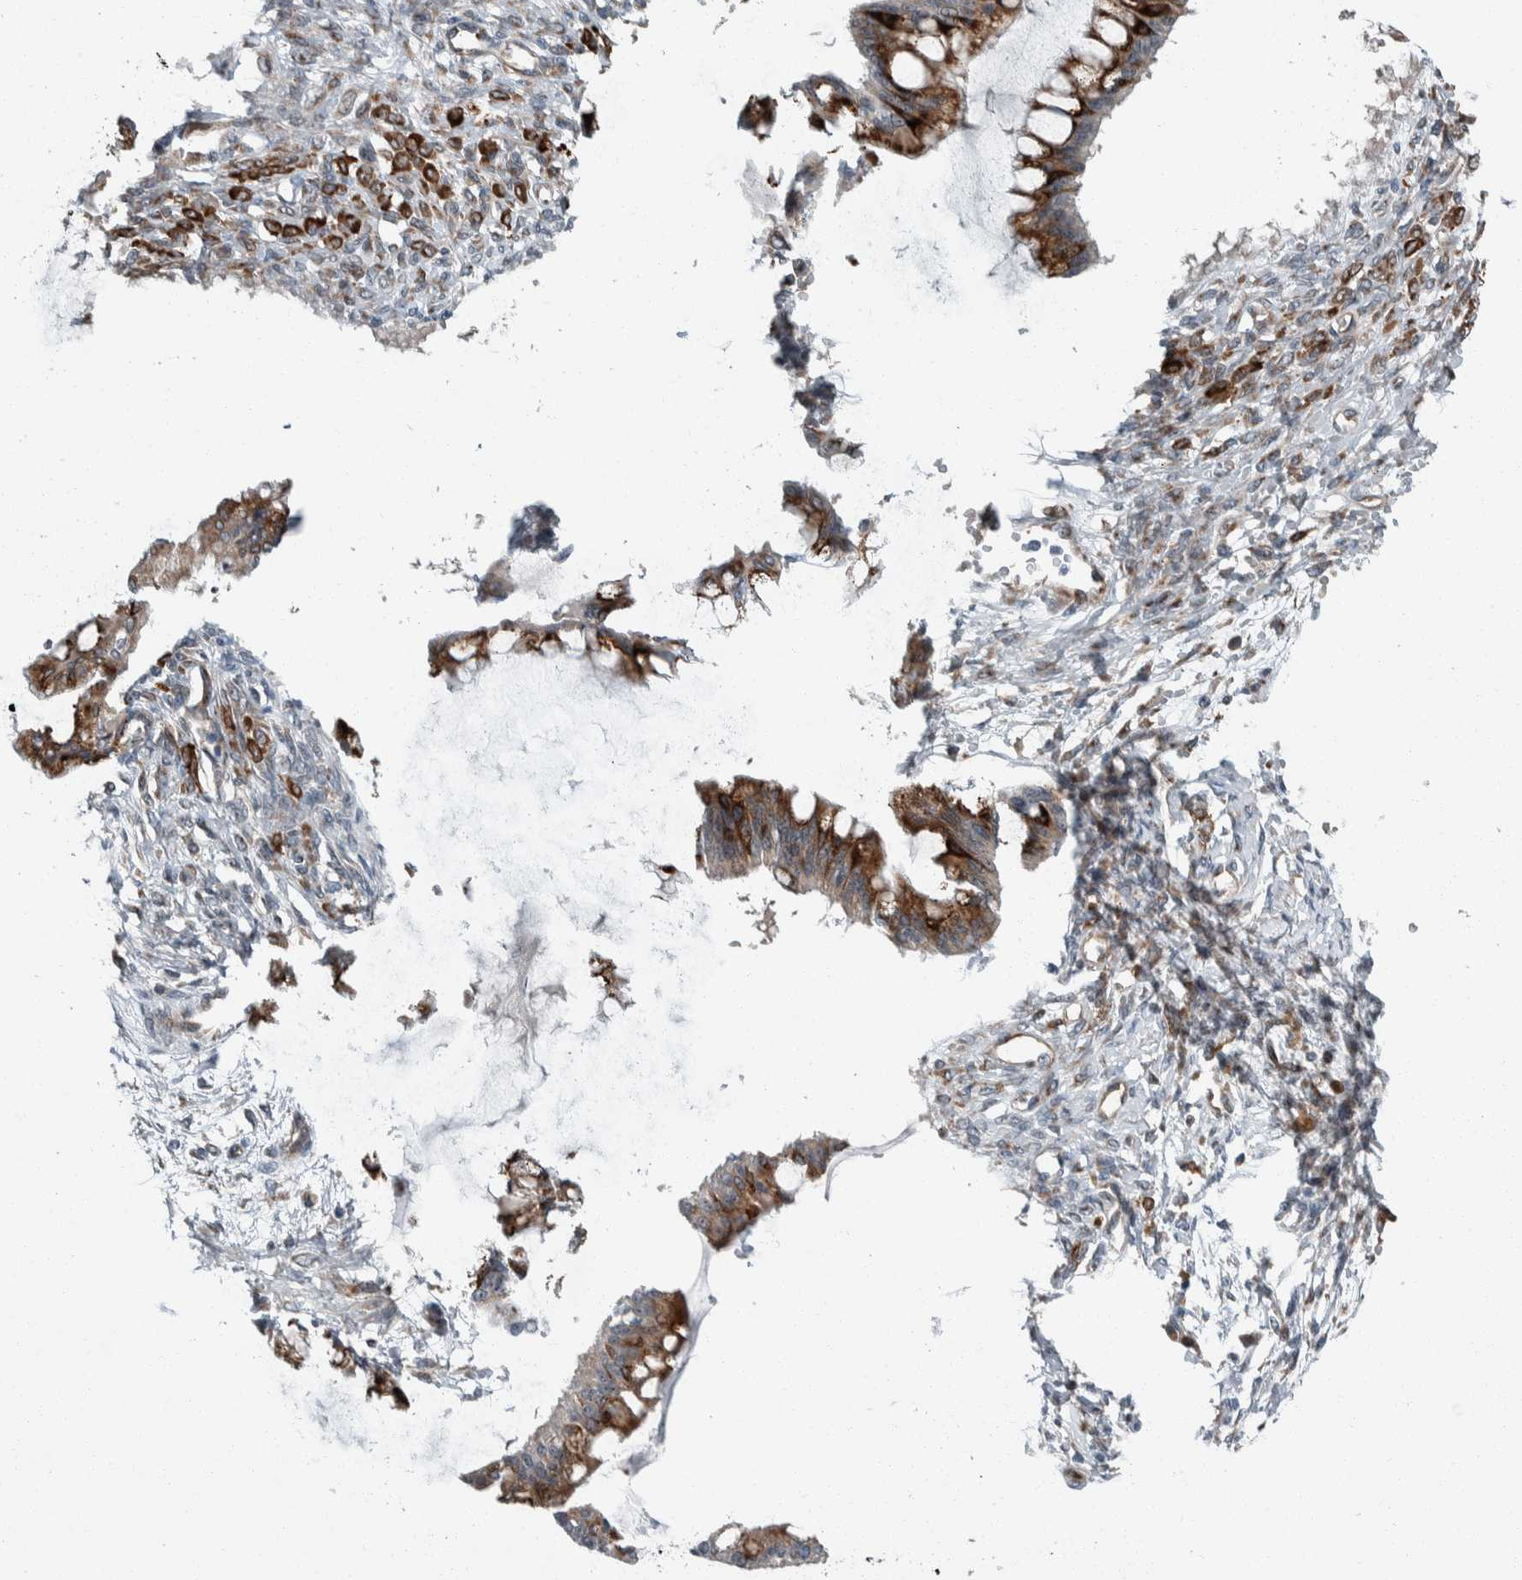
{"staining": {"intensity": "strong", "quantity": ">75%", "location": "cytoplasmic/membranous"}, "tissue": "ovarian cancer", "cell_type": "Tumor cells", "image_type": "cancer", "snomed": [{"axis": "morphology", "description": "Cystadenocarcinoma, mucinous, NOS"}, {"axis": "topography", "description": "Ovary"}], "caption": "Mucinous cystadenocarcinoma (ovarian) tissue reveals strong cytoplasmic/membranous staining in about >75% of tumor cells", "gene": "USP25", "patient": {"sex": "female", "age": 73}}